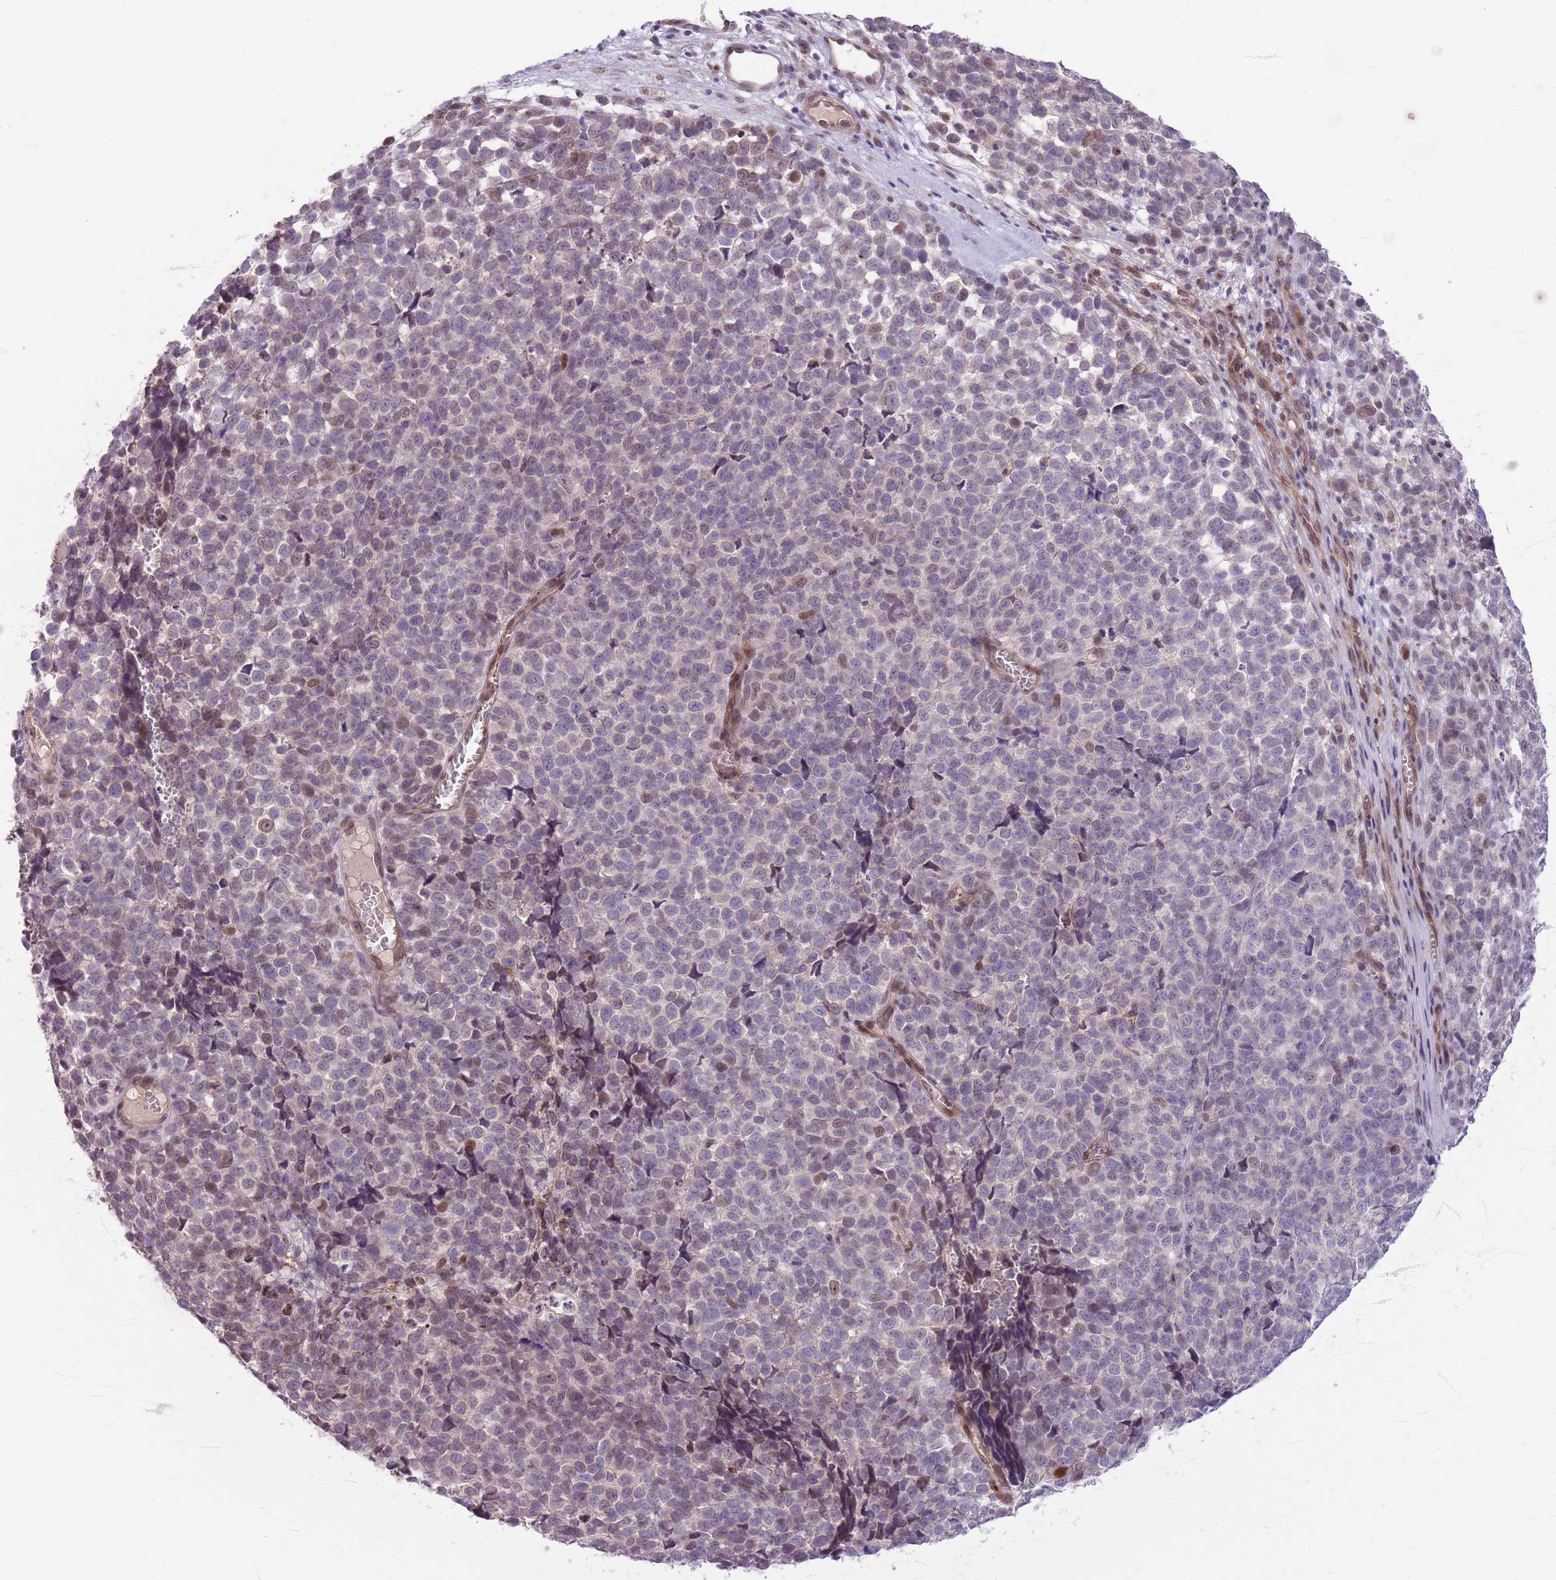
{"staining": {"intensity": "weak", "quantity": "<25%", "location": "nuclear"}, "tissue": "melanoma", "cell_type": "Tumor cells", "image_type": "cancer", "snomed": [{"axis": "morphology", "description": "Malignant melanoma, NOS"}, {"axis": "topography", "description": "Nose, NOS"}], "caption": "Tumor cells are negative for brown protein staining in malignant melanoma.", "gene": "CCND2", "patient": {"sex": "female", "age": 48}}